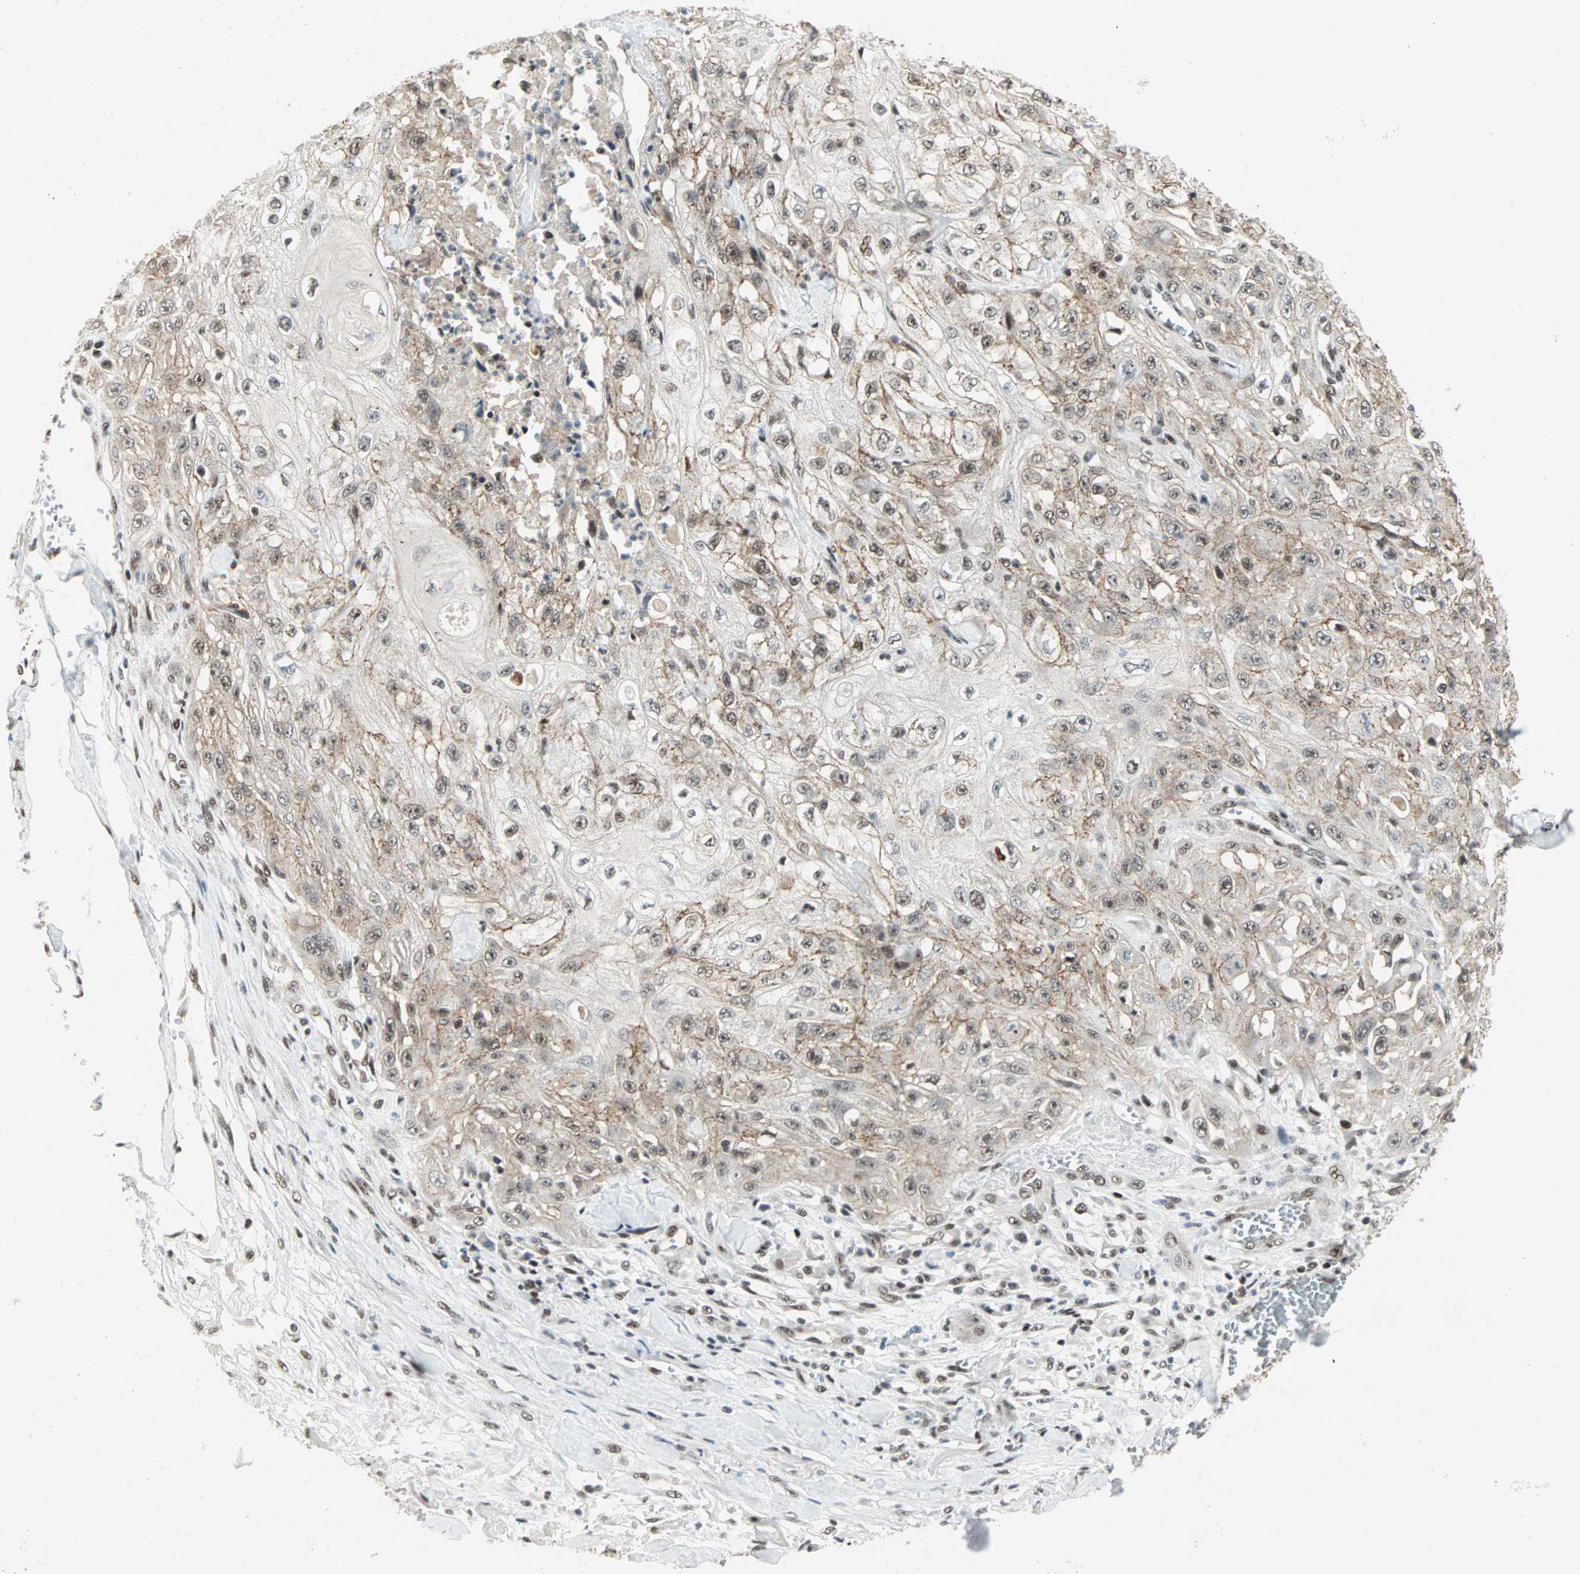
{"staining": {"intensity": "moderate", "quantity": ">75%", "location": "cytoplasmic/membranous,nuclear"}, "tissue": "skin cancer", "cell_type": "Tumor cells", "image_type": "cancer", "snomed": [{"axis": "morphology", "description": "Squamous cell carcinoma, NOS"}, {"axis": "morphology", "description": "Squamous cell carcinoma, metastatic, NOS"}, {"axis": "topography", "description": "Skin"}, {"axis": "topography", "description": "Lymph node"}], "caption": "Skin cancer was stained to show a protein in brown. There is medium levels of moderate cytoplasmic/membranous and nuclear expression in about >75% of tumor cells. (DAB IHC, brown staining for protein, blue staining for nuclei).", "gene": "BLM", "patient": {"sex": "male", "age": 75}}